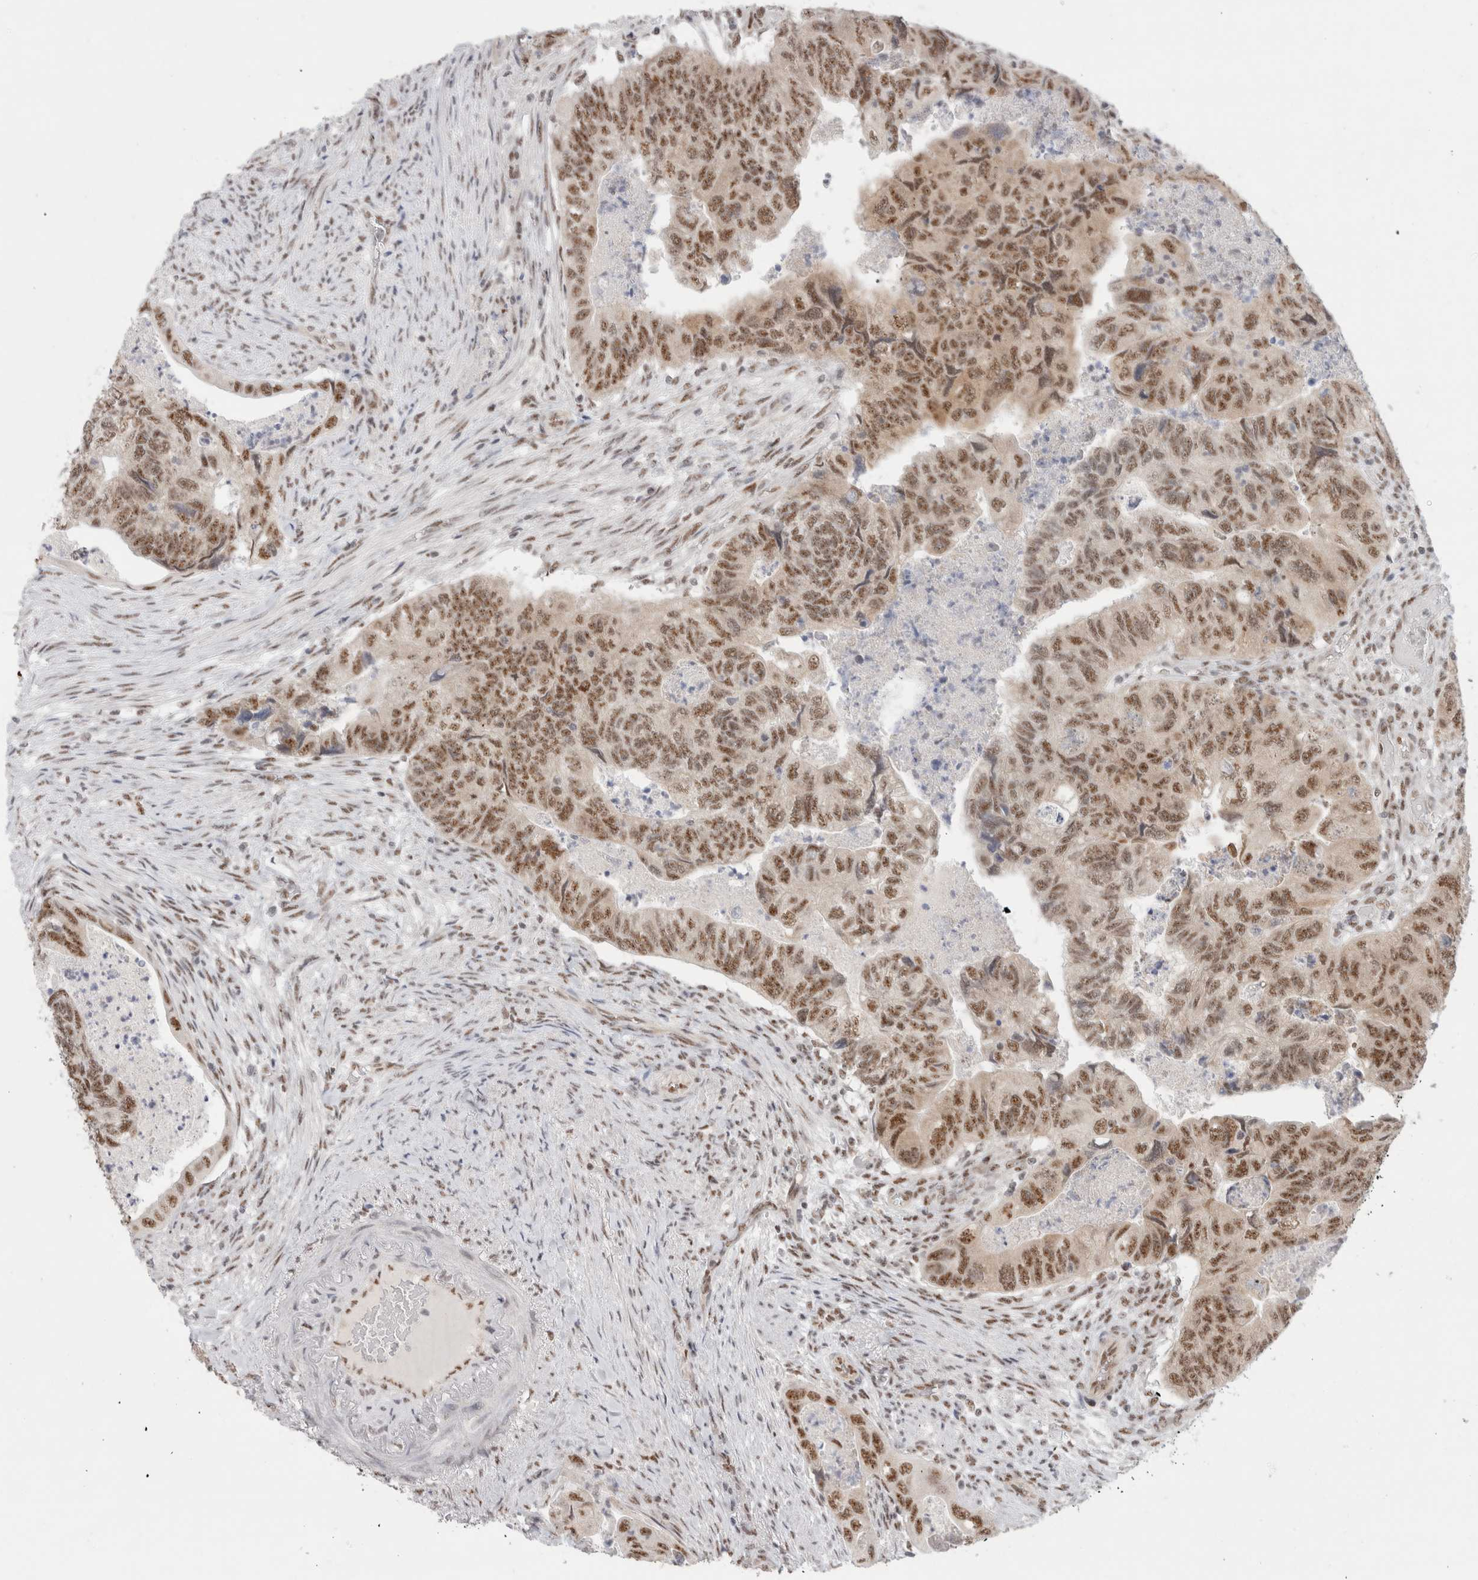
{"staining": {"intensity": "moderate", "quantity": ">75%", "location": "nuclear"}, "tissue": "colorectal cancer", "cell_type": "Tumor cells", "image_type": "cancer", "snomed": [{"axis": "morphology", "description": "Adenocarcinoma, NOS"}, {"axis": "topography", "description": "Rectum"}], "caption": "Brown immunohistochemical staining in human colorectal cancer displays moderate nuclear positivity in approximately >75% of tumor cells. The protein is shown in brown color, while the nuclei are stained blue.", "gene": "TRMT12", "patient": {"sex": "male", "age": 63}}